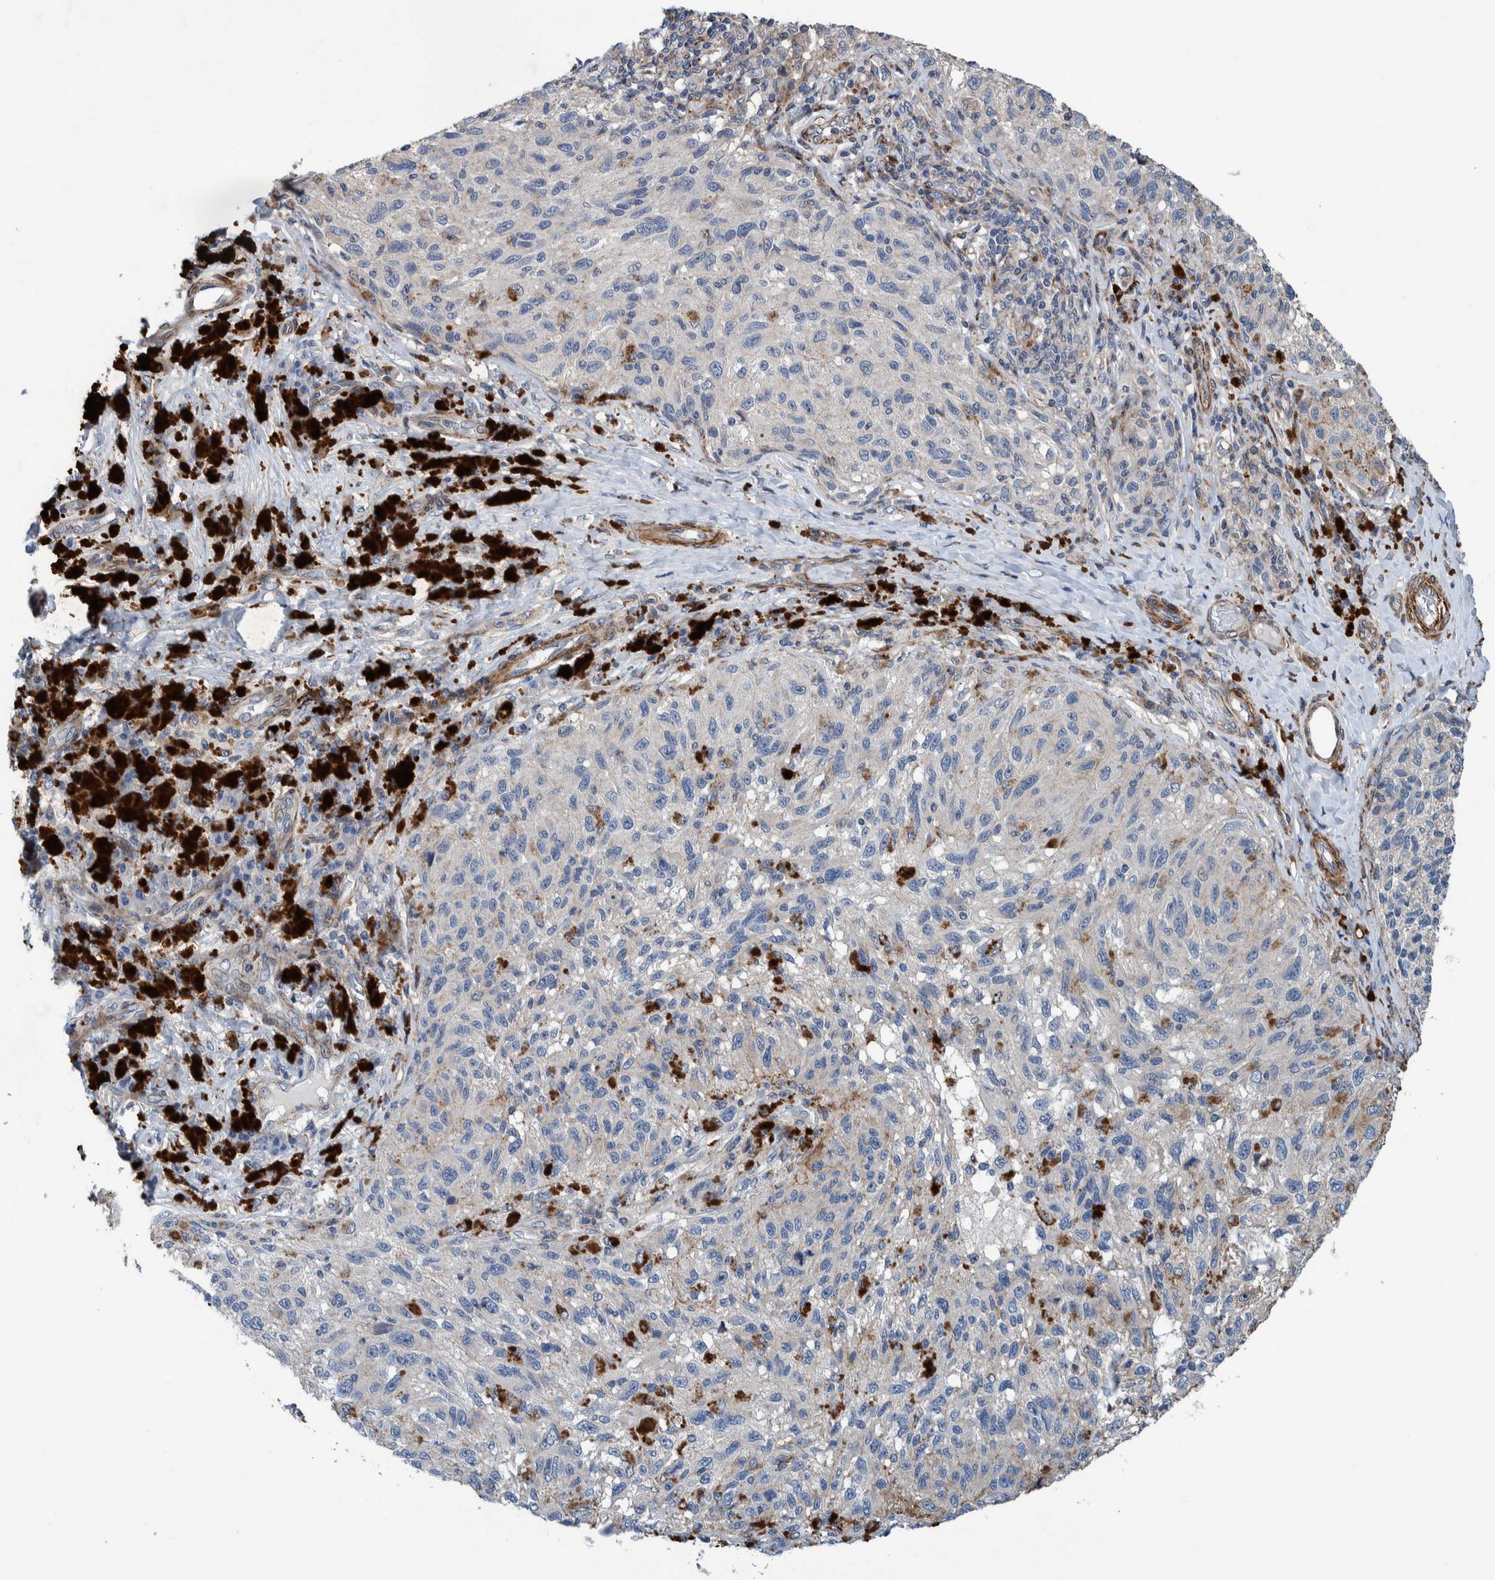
{"staining": {"intensity": "negative", "quantity": "none", "location": "none"}, "tissue": "melanoma", "cell_type": "Tumor cells", "image_type": "cancer", "snomed": [{"axis": "morphology", "description": "Malignant melanoma, NOS"}, {"axis": "topography", "description": "Skin"}], "caption": "IHC histopathology image of neoplastic tissue: human malignant melanoma stained with DAB (3,3'-diaminobenzidine) reveals no significant protein expression in tumor cells.", "gene": "MKS1", "patient": {"sex": "female", "age": 73}}